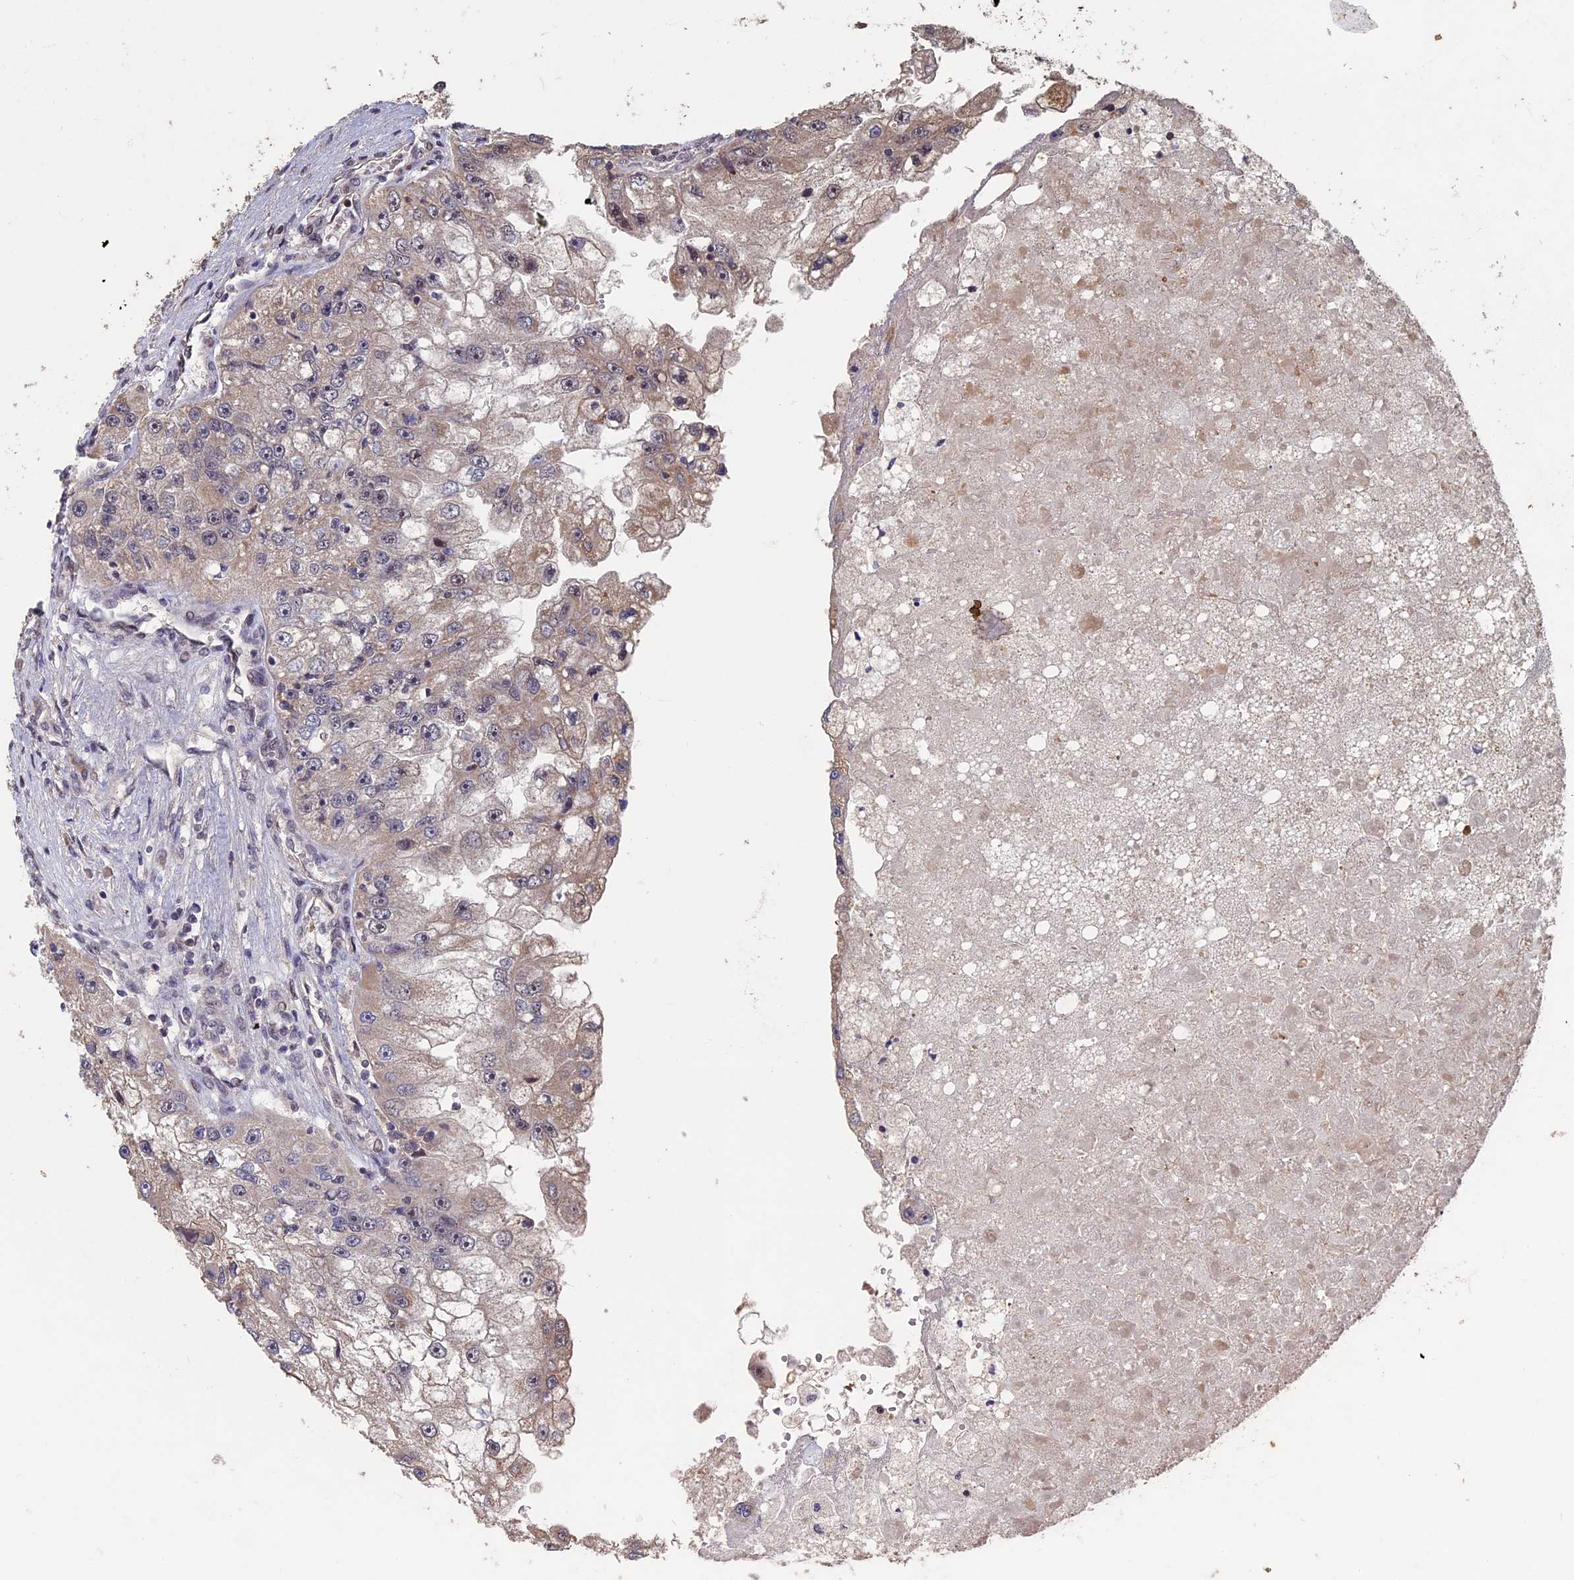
{"staining": {"intensity": "moderate", "quantity": "<25%", "location": "nuclear"}, "tissue": "renal cancer", "cell_type": "Tumor cells", "image_type": "cancer", "snomed": [{"axis": "morphology", "description": "Adenocarcinoma, NOS"}, {"axis": "topography", "description": "Kidney"}], "caption": "Protein expression analysis of human renal adenocarcinoma reveals moderate nuclear expression in approximately <25% of tumor cells.", "gene": "KIAA1328", "patient": {"sex": "male", "age": 63}}